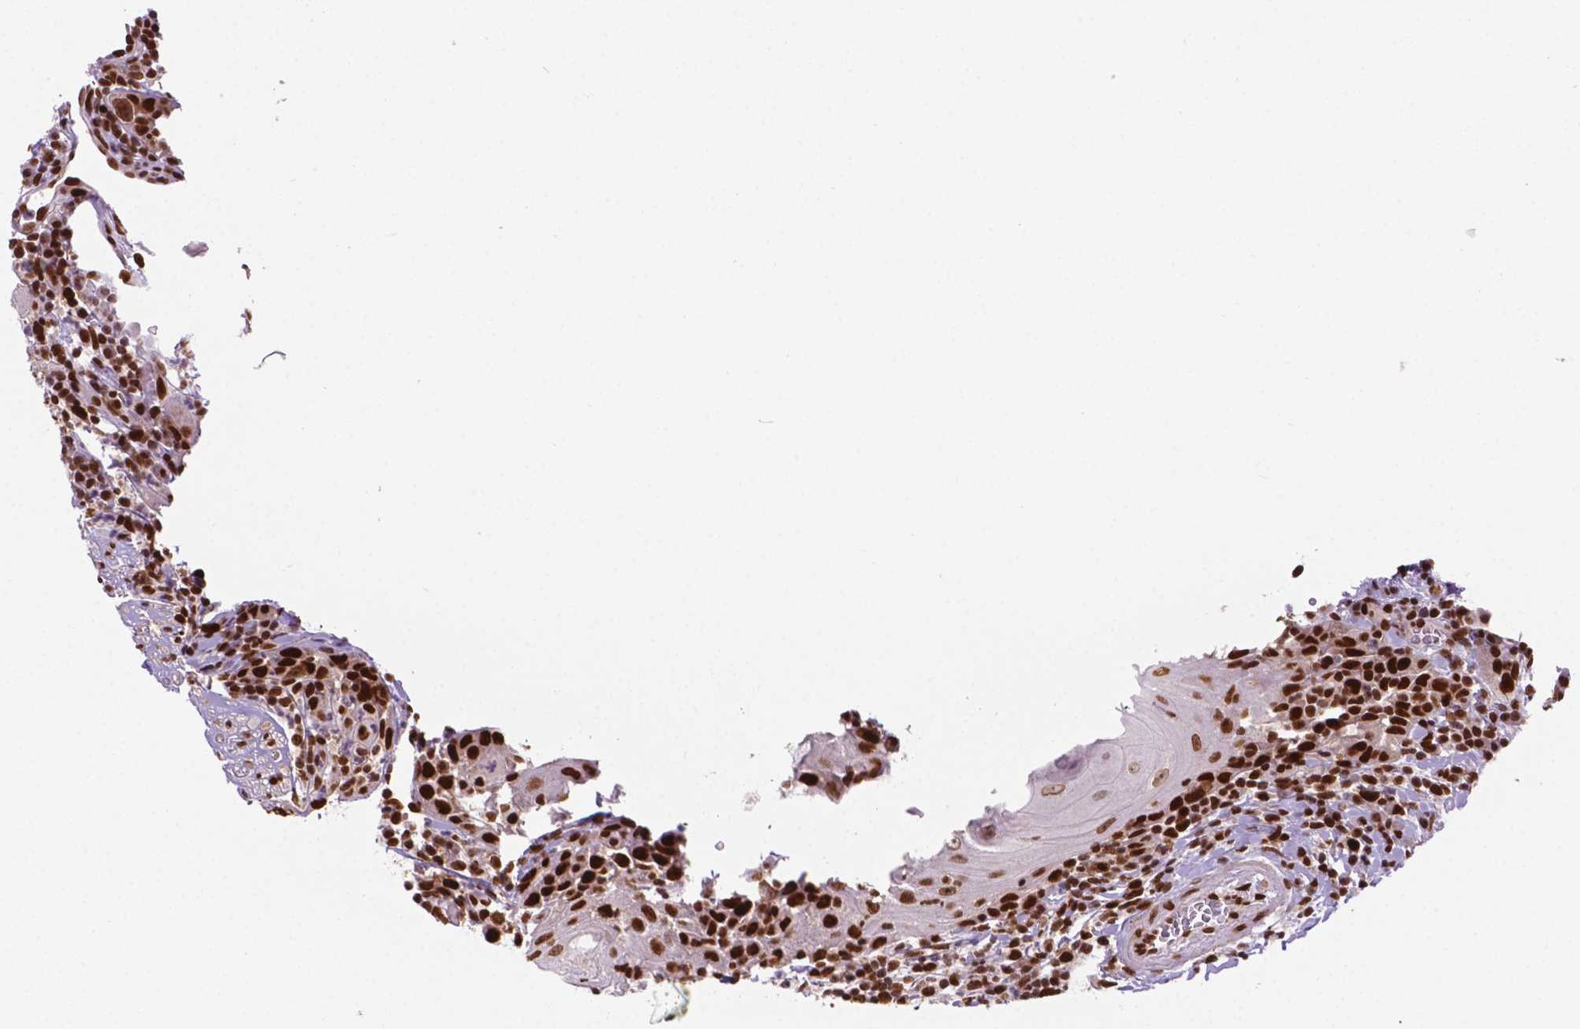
{"staining": {"intensity": "strong", "quantity": ">75%", "location": "nuclear"}, "tissue": "head and neck cancer", "cell_type": "Tumor cells", "image_type": "cancer", "snomed": [{"axis": "morphology", "description": "Squamous cell carcinoma, NOS"}, {"axis": "topography", "description": "Head-Neck"}], "caption": "Immunohistochemistry (IHC) staining of head and neck cancer (squamous cell carcinoma), which displays high levels of strong nuclear positivity in about >75% of tumor cells indicating strong nuclear protein staining. The staining was performed using DAB (3,3'-diaminobenzidine) (brown) for protein detection and nuclei were counterstained in hematoxylin (blue).", "gene": "MLH1", "patient": {"sex": "male", "age": 52}}